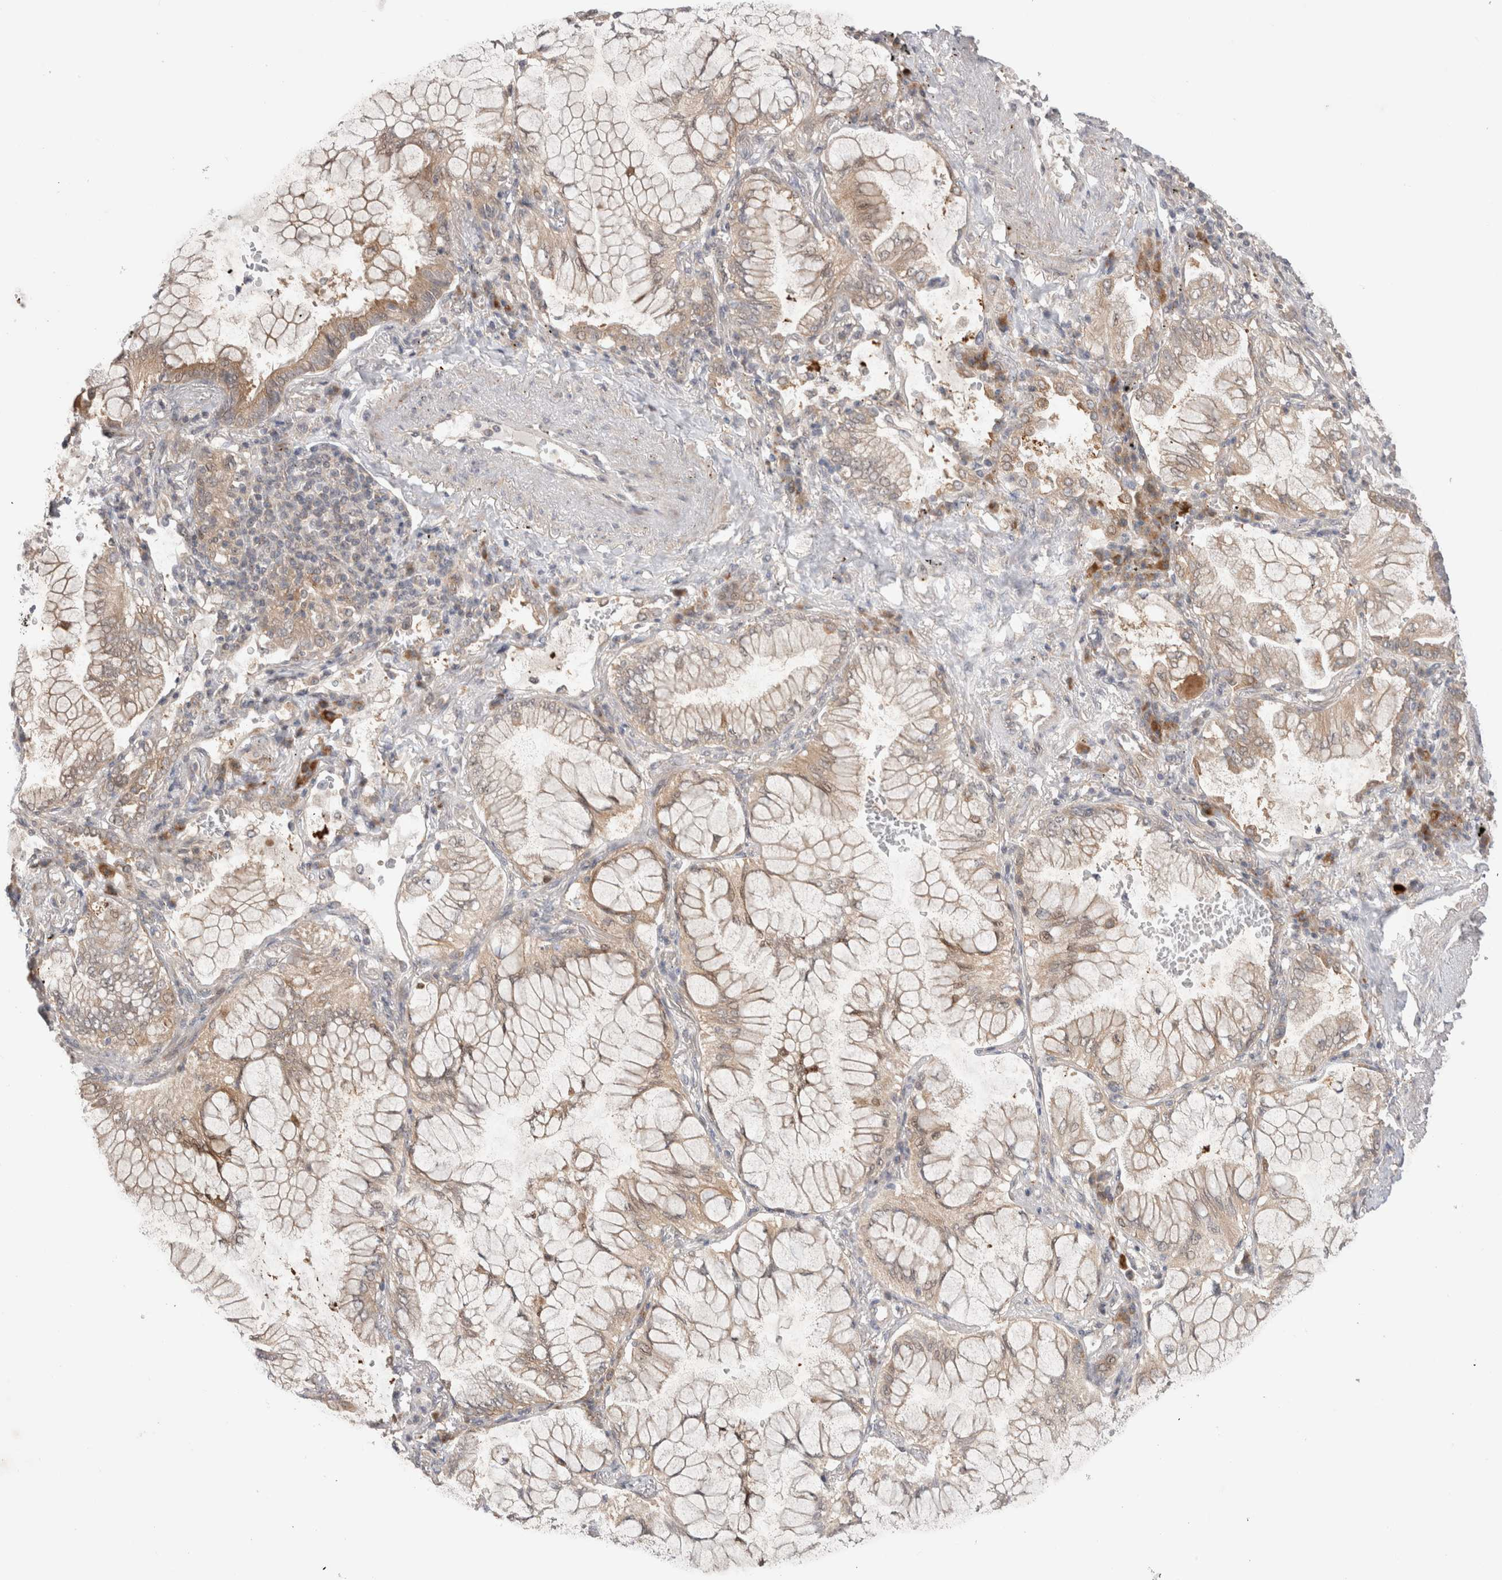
{"staining": {"intensity": "weak", "quantity": "25%-75%", "location": "cytoplasmic/membranous"}, "tissue": "lung cancer", "cell_type": "Tumor cells", "image_type": "cancer", "snomed": [{"axis": "morphology", "description": "Adenocarcinoma, NOS"}, {"axis": "topography", "description": "Lung"}], "caption": "Immunohistochemical staining of human lung cancer displays weak cytoplasmic/membranous protein expression in about 25%-75% of tumor cells.", "gene": "SLC29A1", "patient": {"sex": "female", "age": 70}}